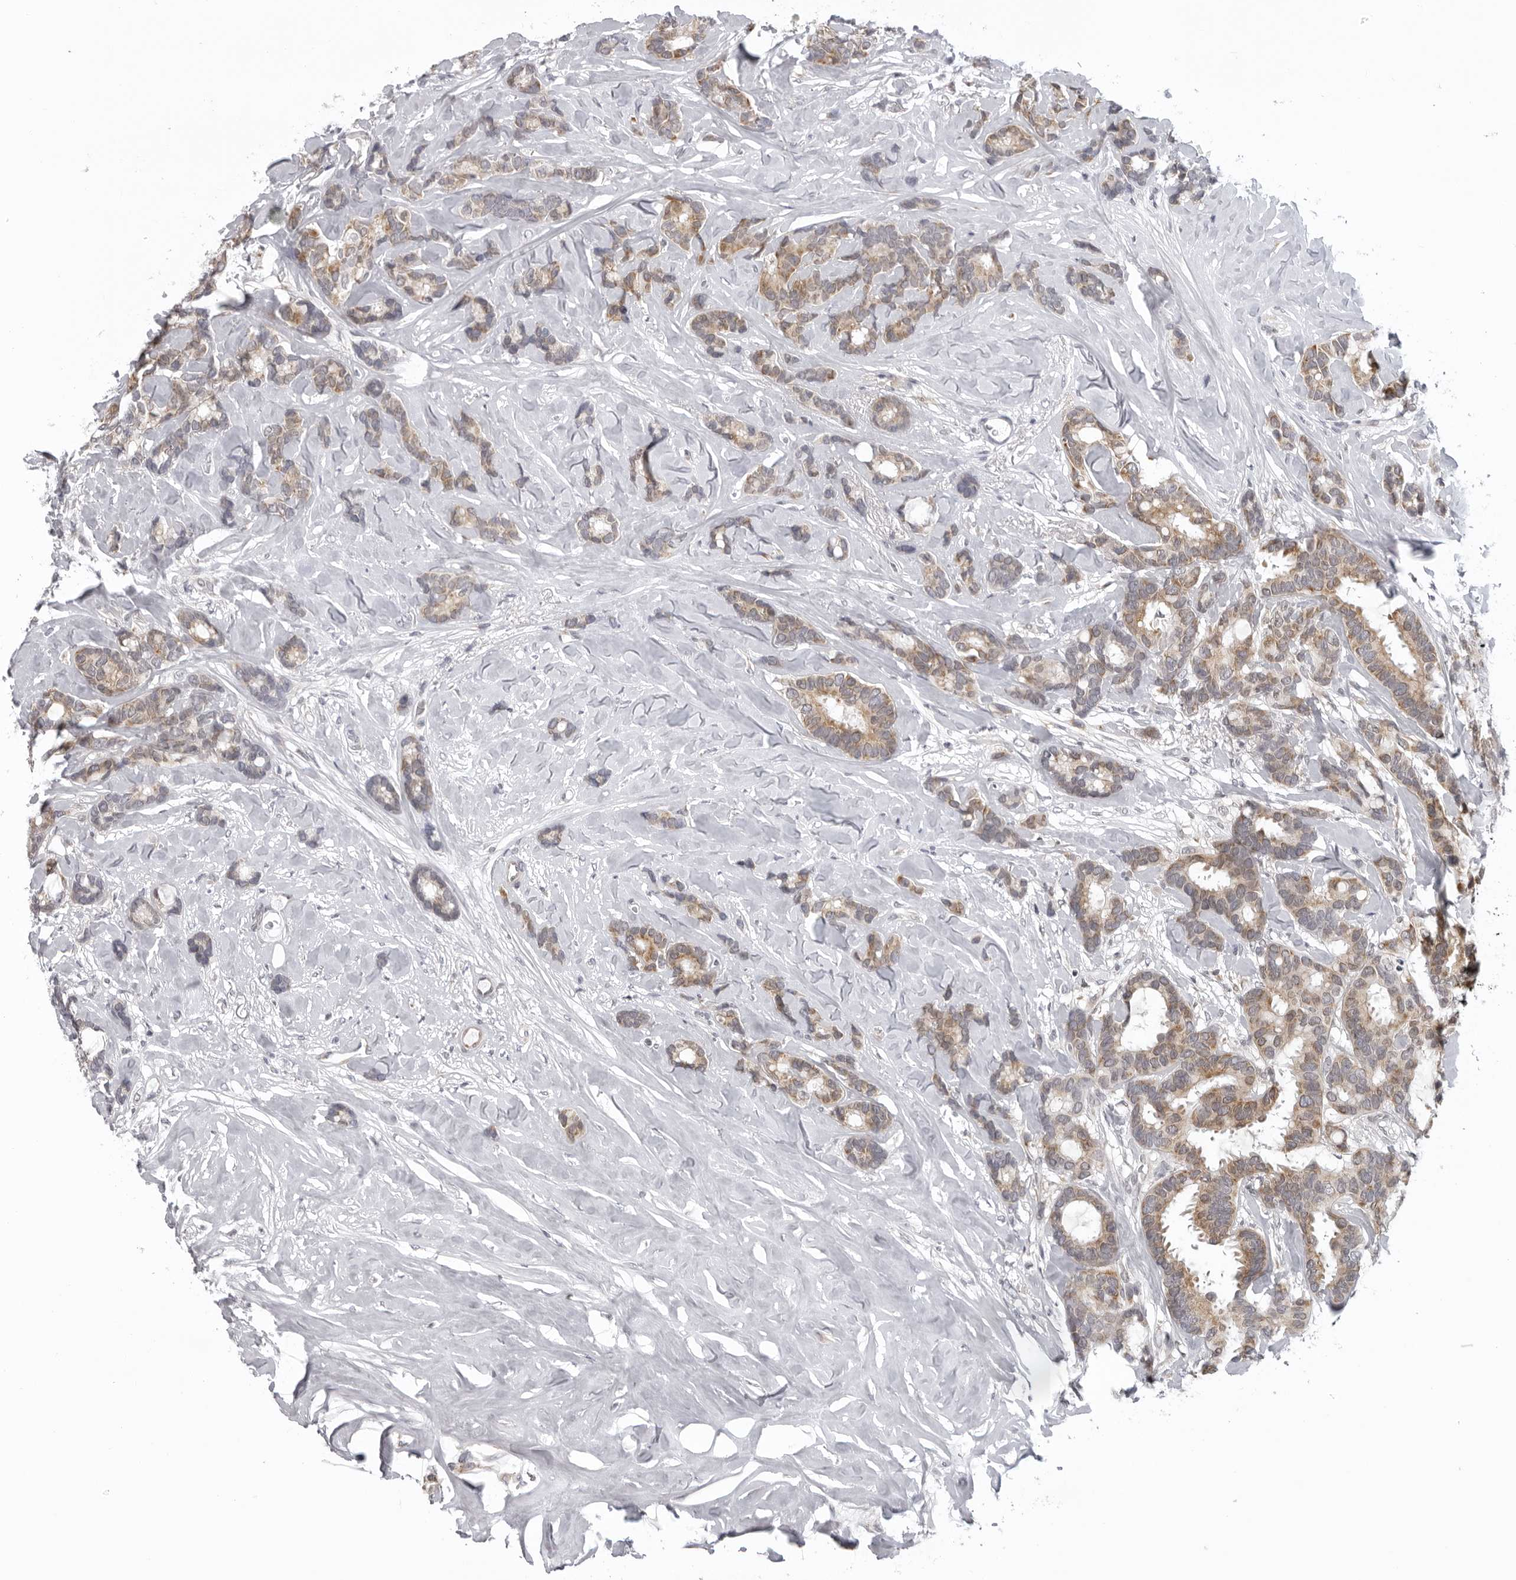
{"staining": {"intensity": "weak", "quantity": ">75%", "location": "cytoplasmic/membranous"}, "tissue": "breast cancer", "cell_type": "Tumor cells", "image_type": "cancer", "snomed": [{"axis": "morphology", "description": "Duct carcinoma"}, {"axis": "topography", "description": "Breast"}], "caption": "Brown immunohistochemical staining in breast intraductal carcinoma demonstrates weak cytoplasmic/membranous staining in about >75% of tumor cells.", "gene": "MRPS15", "patient": {"sex": "female", "age": 87}}